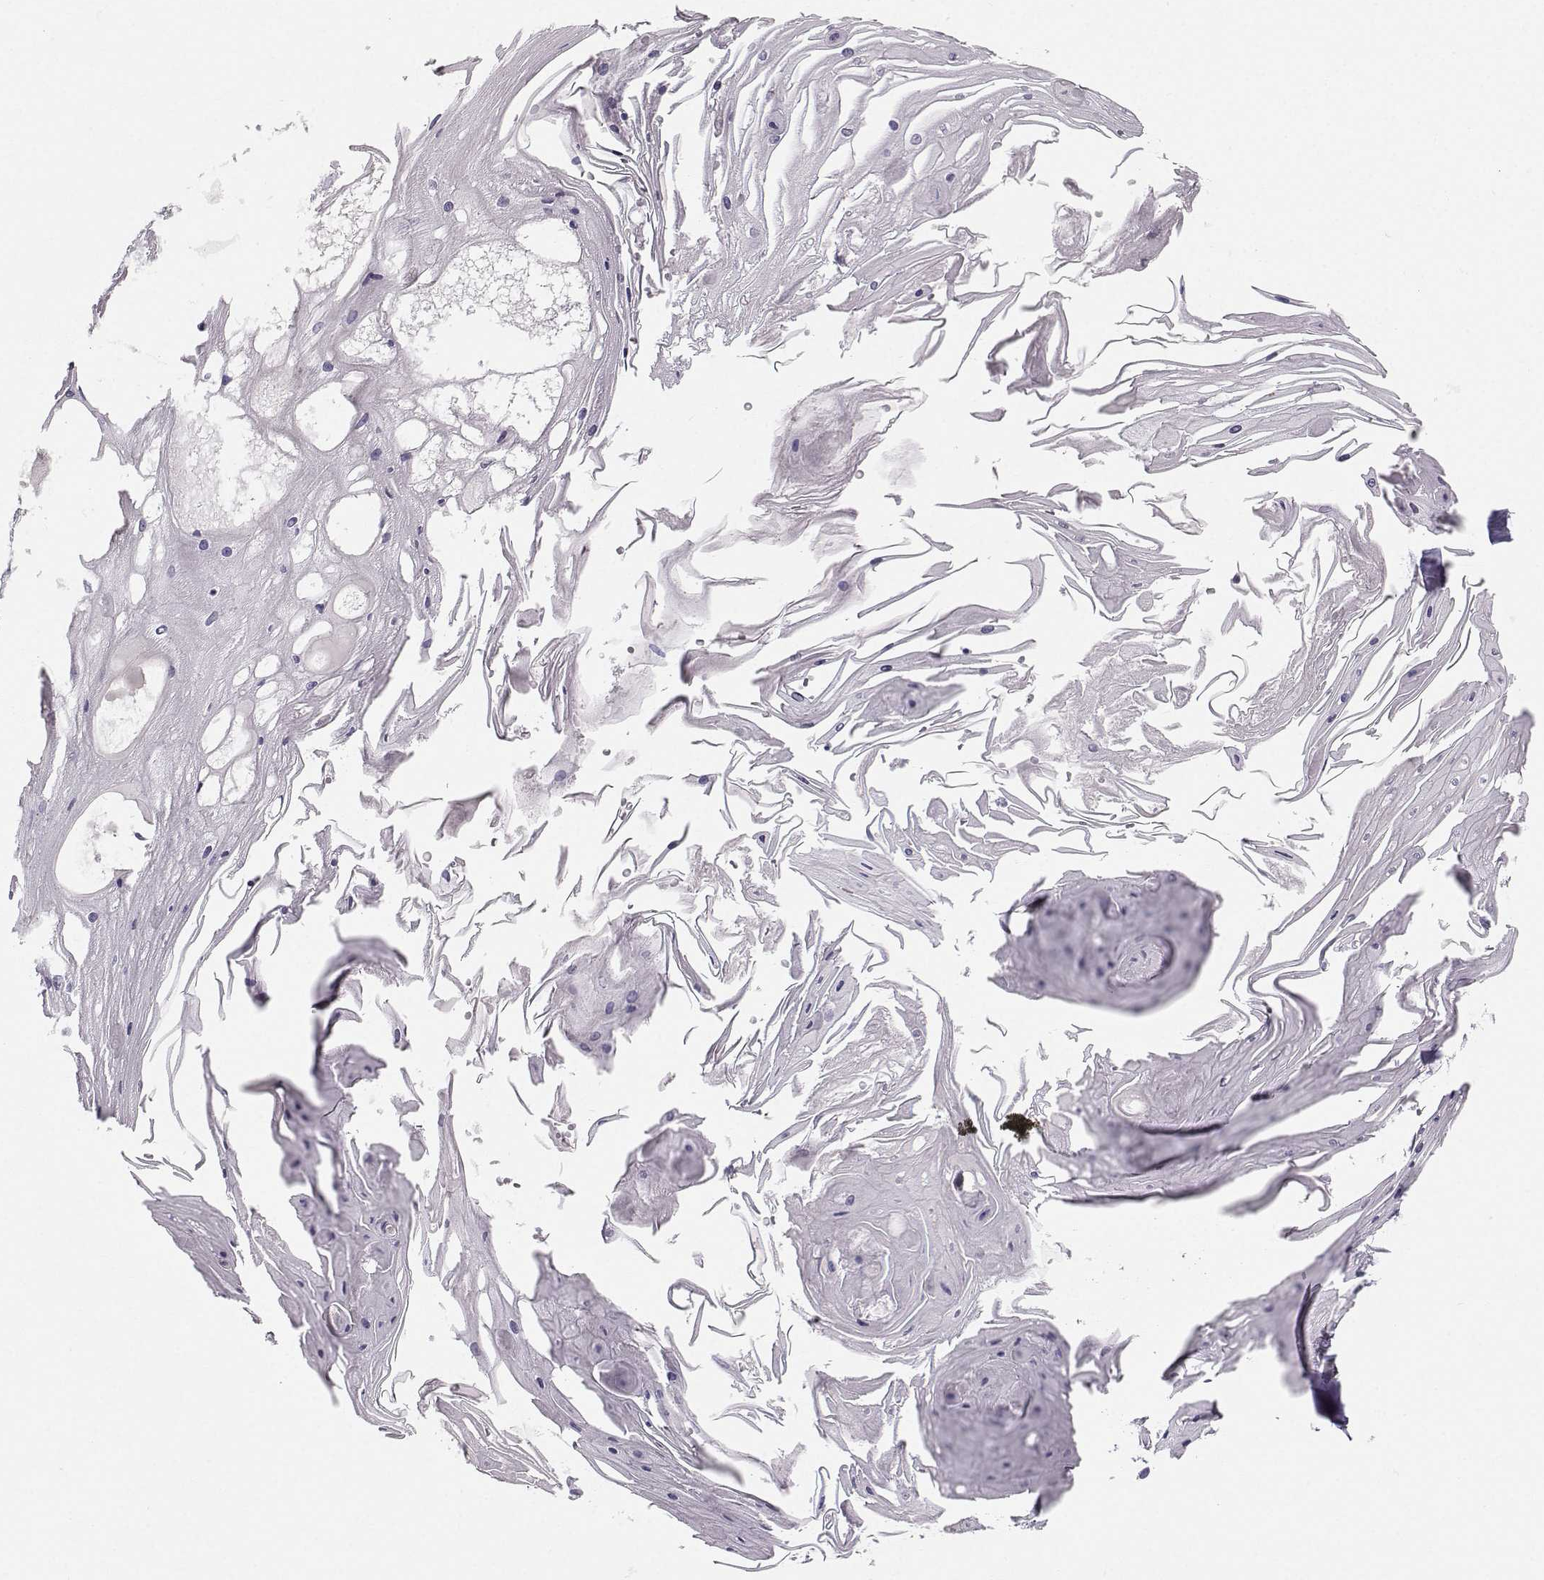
{"staining": {"intensity": "negative", "quantity": "none", "location": "none"}, "tissue": "skin cancer", "cell_type": "Tumor cells", "image_type": "cancer", "snomed": [{"axis": "morphology", "description": "Squamous cell carcinoma, NOS"}, {"axis": "topography", "description": "Skin"}], "caption": "Immunohistochemistry of human squamous cell carcinoma (skin) displays no staining in tumor cells.", "gene": "CASR", "patient": {"sex": "male", "age": 70}}